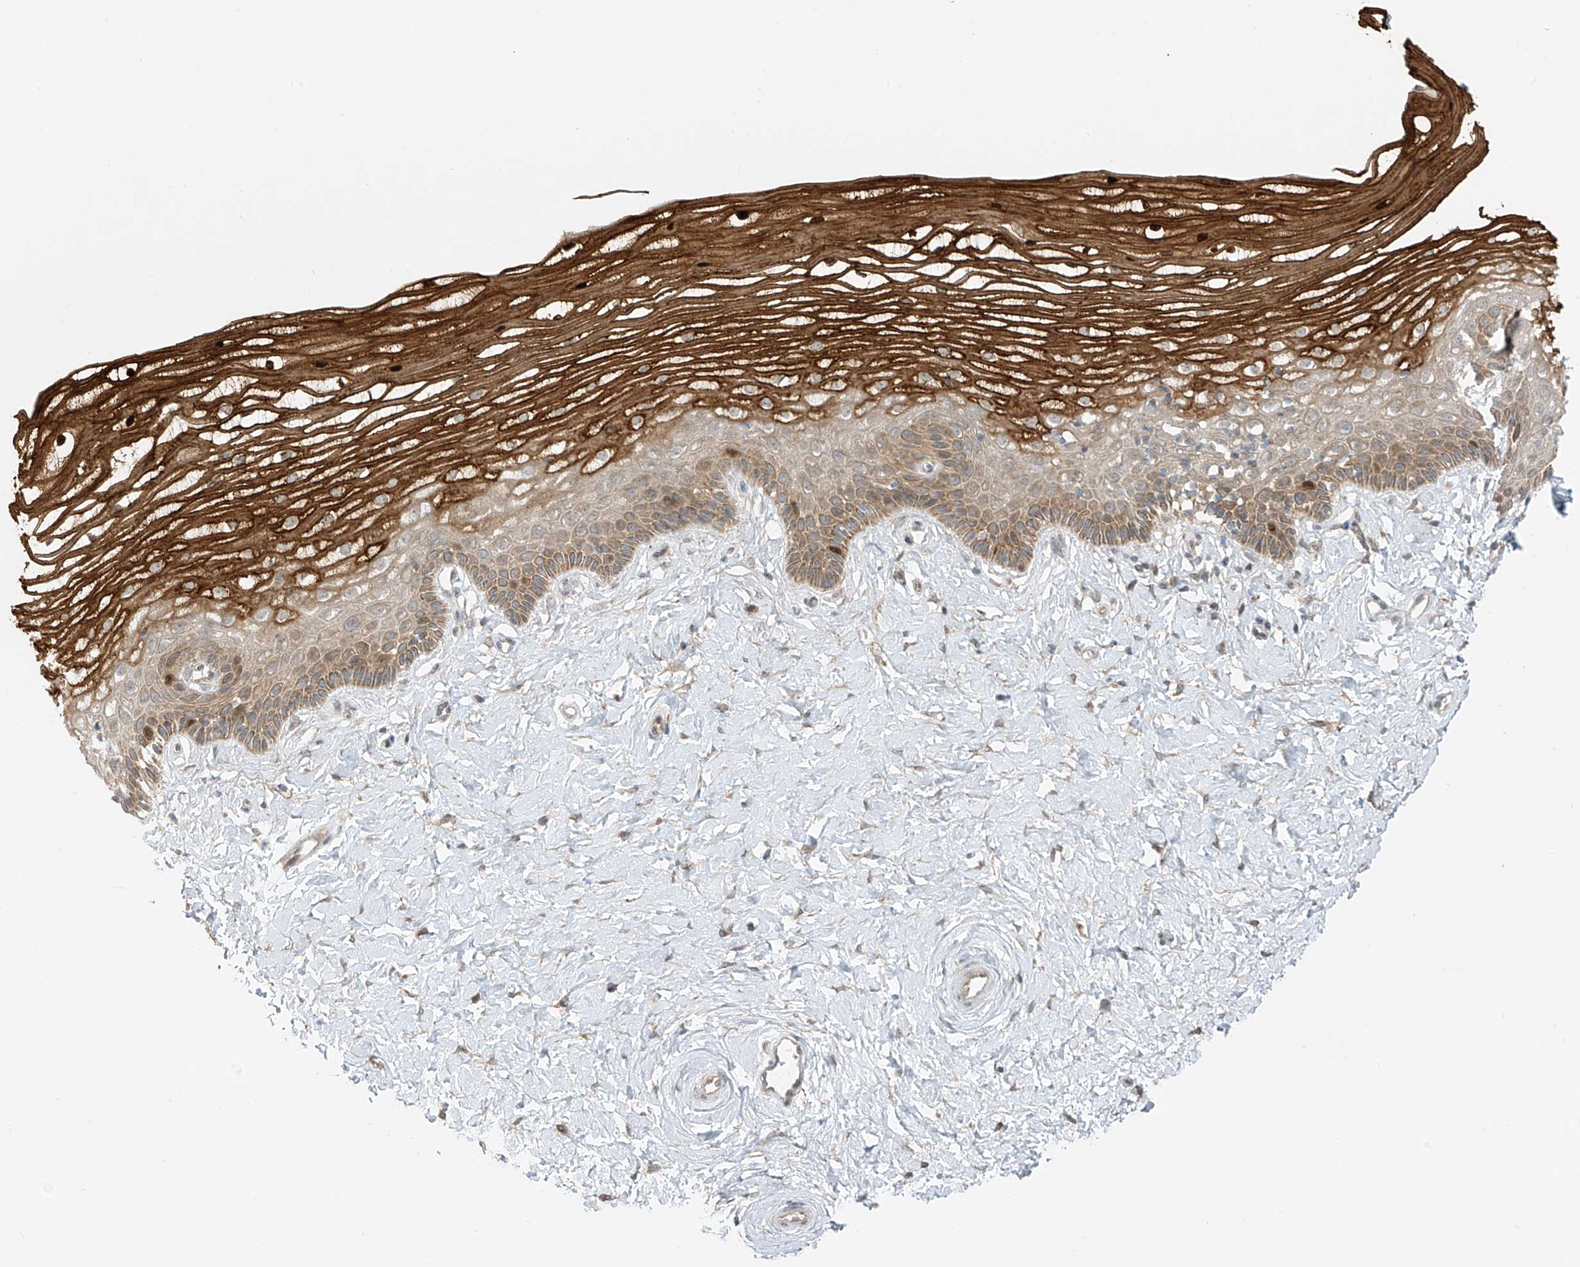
{"staining": {"intensity": "strong", "quantity": ">75%", "location": "cytoplasmic/membranous"}, "tissue": "vagina", "cell_type": "Squamous epithelial cells", "image_type": "normal", "snomed": [{"axis": "morphology", "description": "Normal tissue, NOS"}, {"axis": "topography", "description": "Vagina"}, {"axis": "topography", "description": "Cervix"}], "caption": "The image exhibits immunohistochemical staining of unremarkable vagina. There is strong cytoplasmic/membranous positivity is identified in about >75% of squamous epithelial cells.", "gene": "PDE11A", "patient": {"sex": "female", "age": 40}}